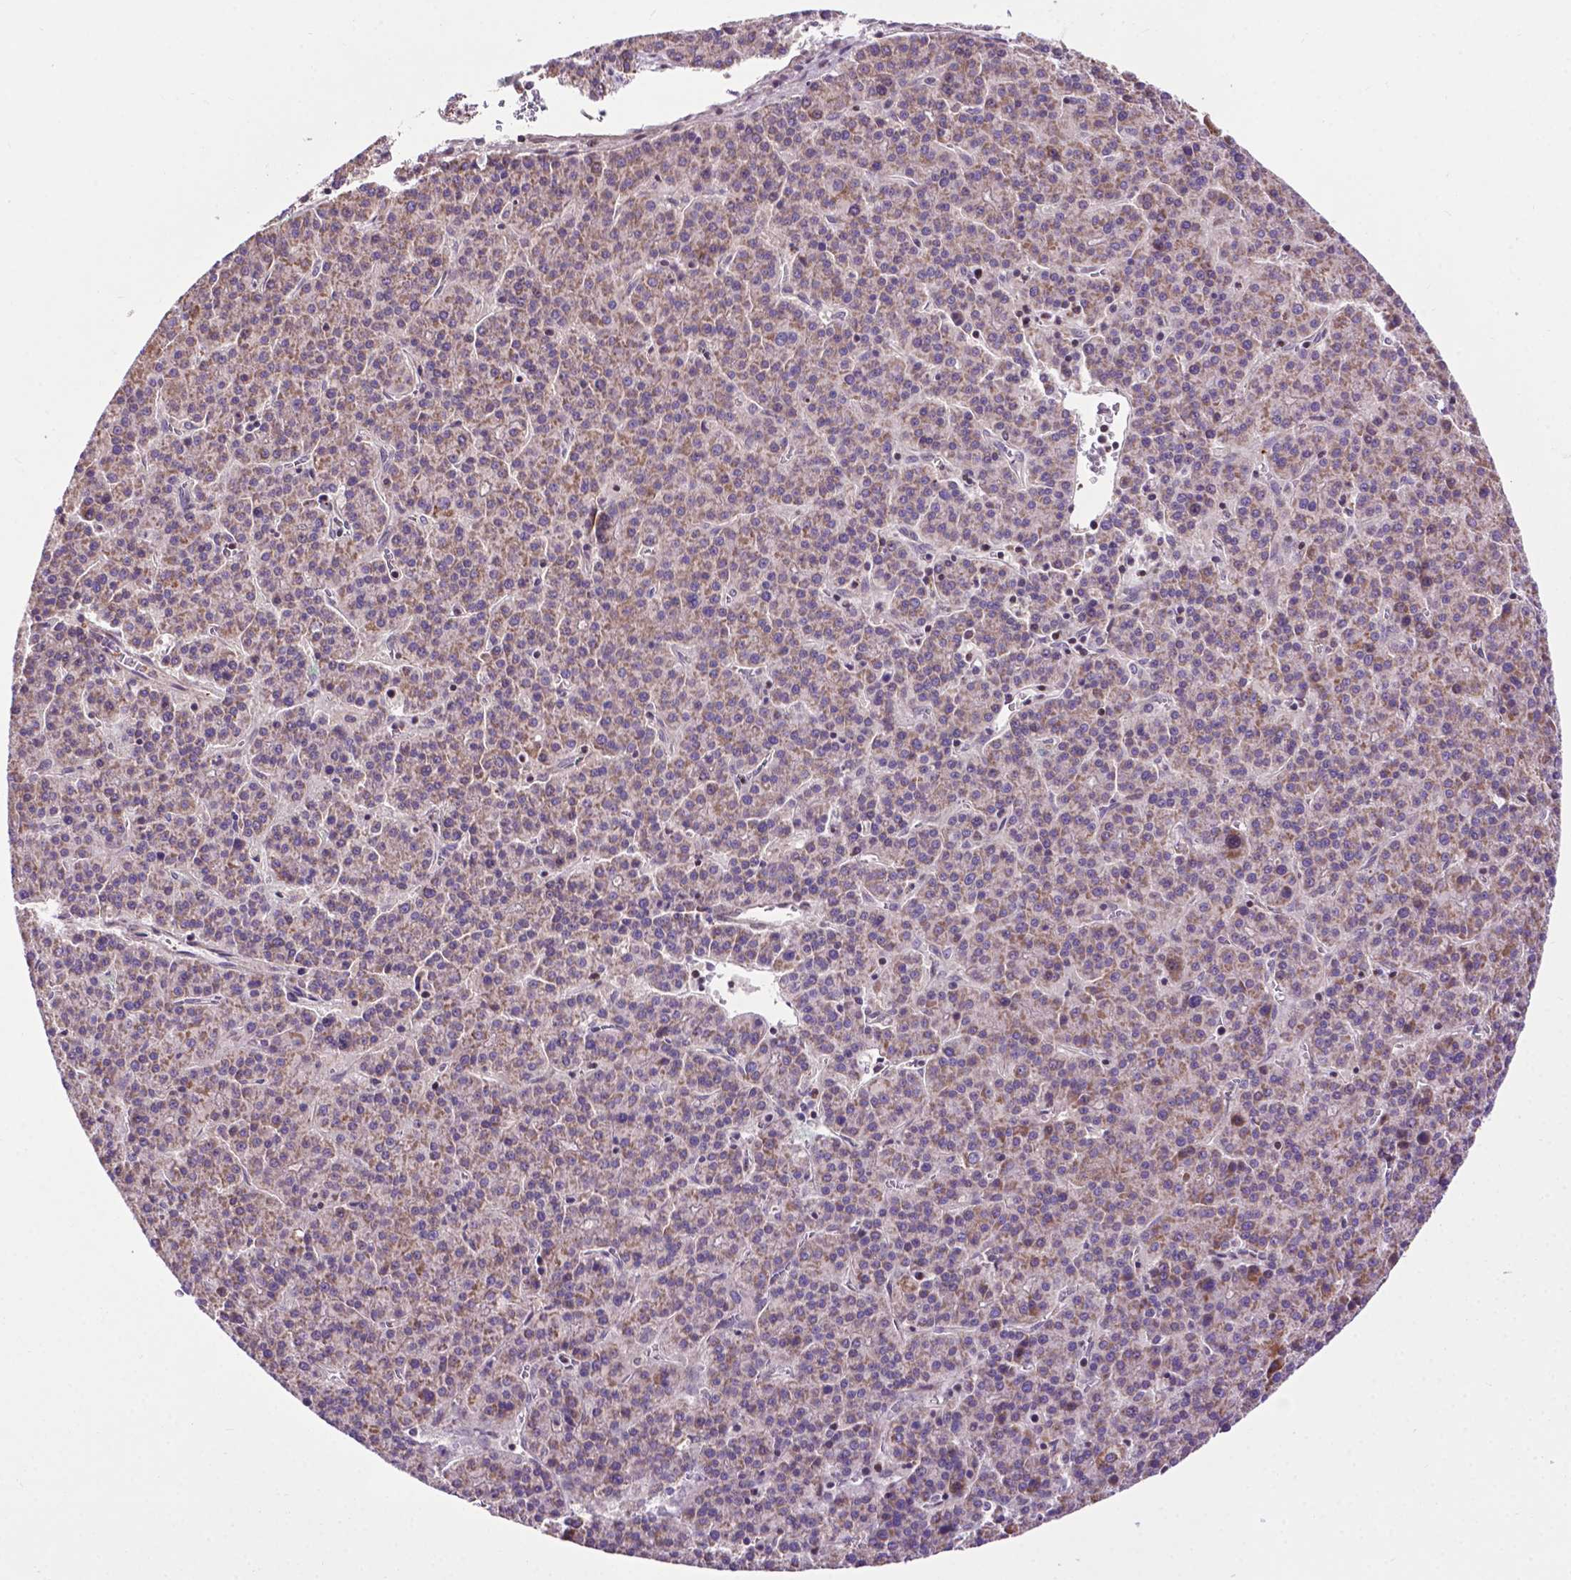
{"staining": {"intensity": "weak", "quantity": "<25%", "location": "cytoplasmic/membranous"}, "tissue": "liver cancer", "cell_type": "Tumor cells", "image_type": "cancer", "snomed": [{"axis": "morphology", "description": "Carcinoma, Hepatocellular, NOS"}, {"axis": "topography", "description": "Liver"}], "caption": "This image is of hepatocellular carcinoma (liver) stained with IHC to label a protein in brown with the nuclei are counter-stained blue. There is no expression in tumor cells.", "gene": "SPNS2", "patient": {"sex": "female", "age": 58}}